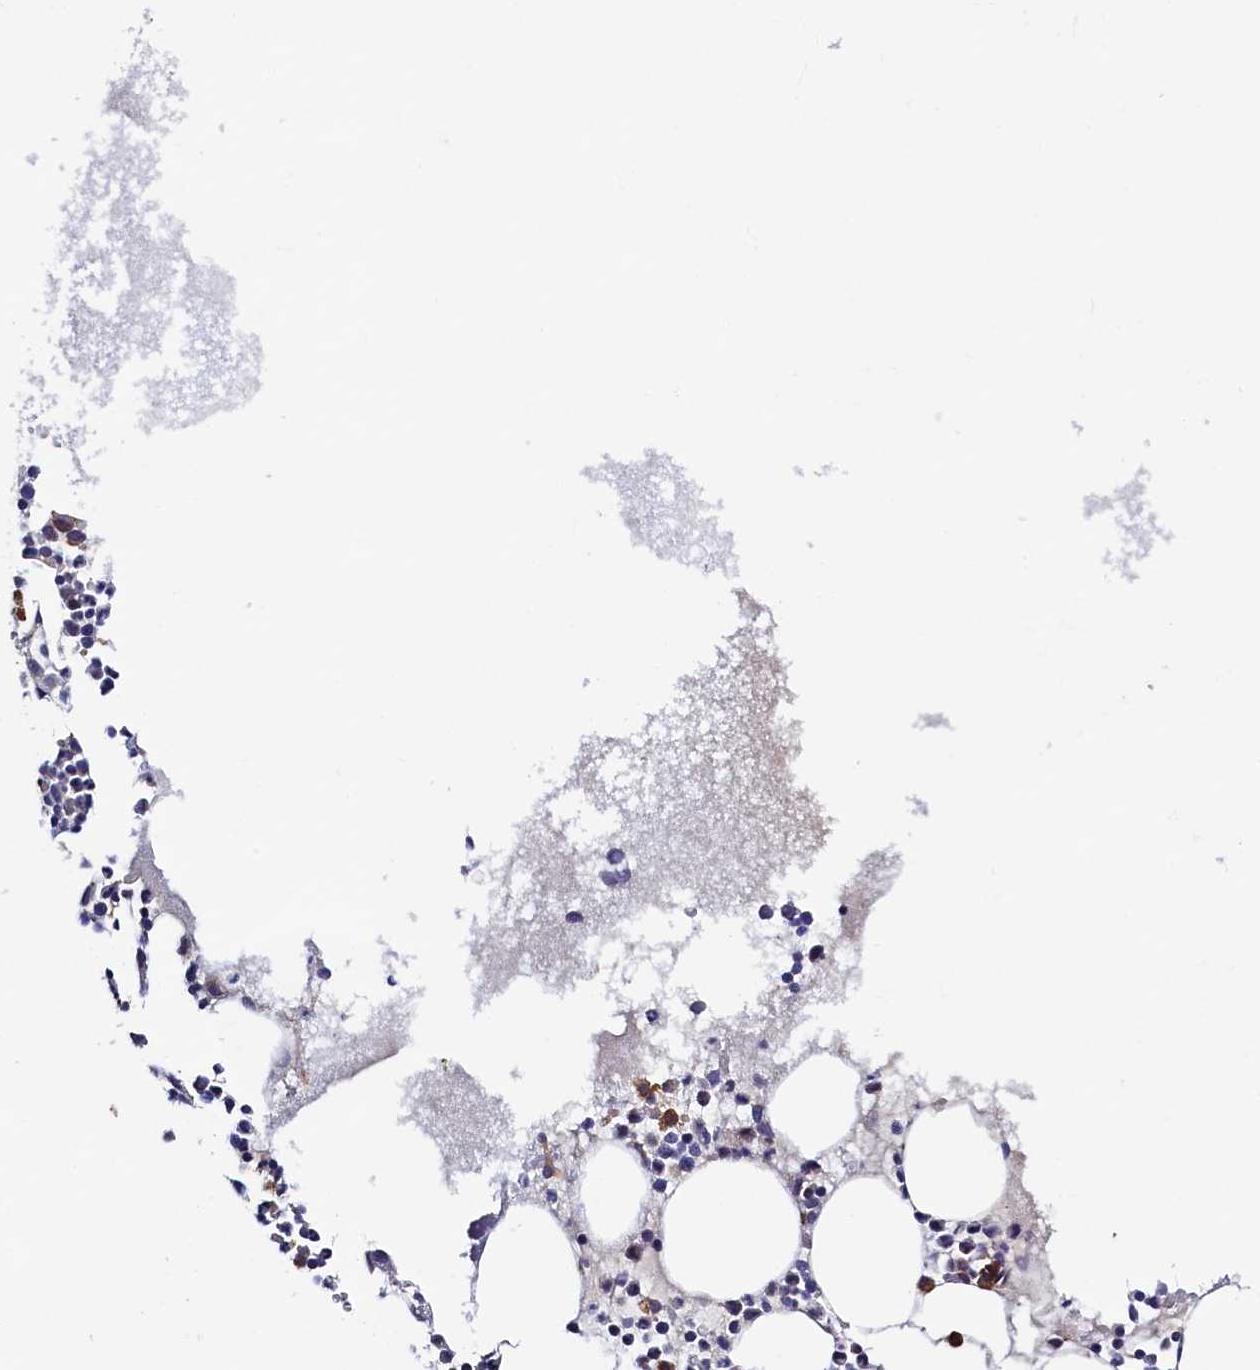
{"staining": {"intensity": "strong", "quantity": "<25%", "location": "cytoplasmic/membranous"}, "tissue": "bone marrow", "cell_type": "Hematopoietic cells", "image_type": "normal", "snomed": [{"axis": "morphology", "description": "Normal tissue, NOS"}, {"axis": "topography", "description": "Bone marrow"}], "caption": "A brown stain labels strong cytoplasmic/membranous expression of a protein in hematopoietic cells of benign bone marrow.", "gene": "SLC16A14", "patient": {"sex": "female", "age": 78}}